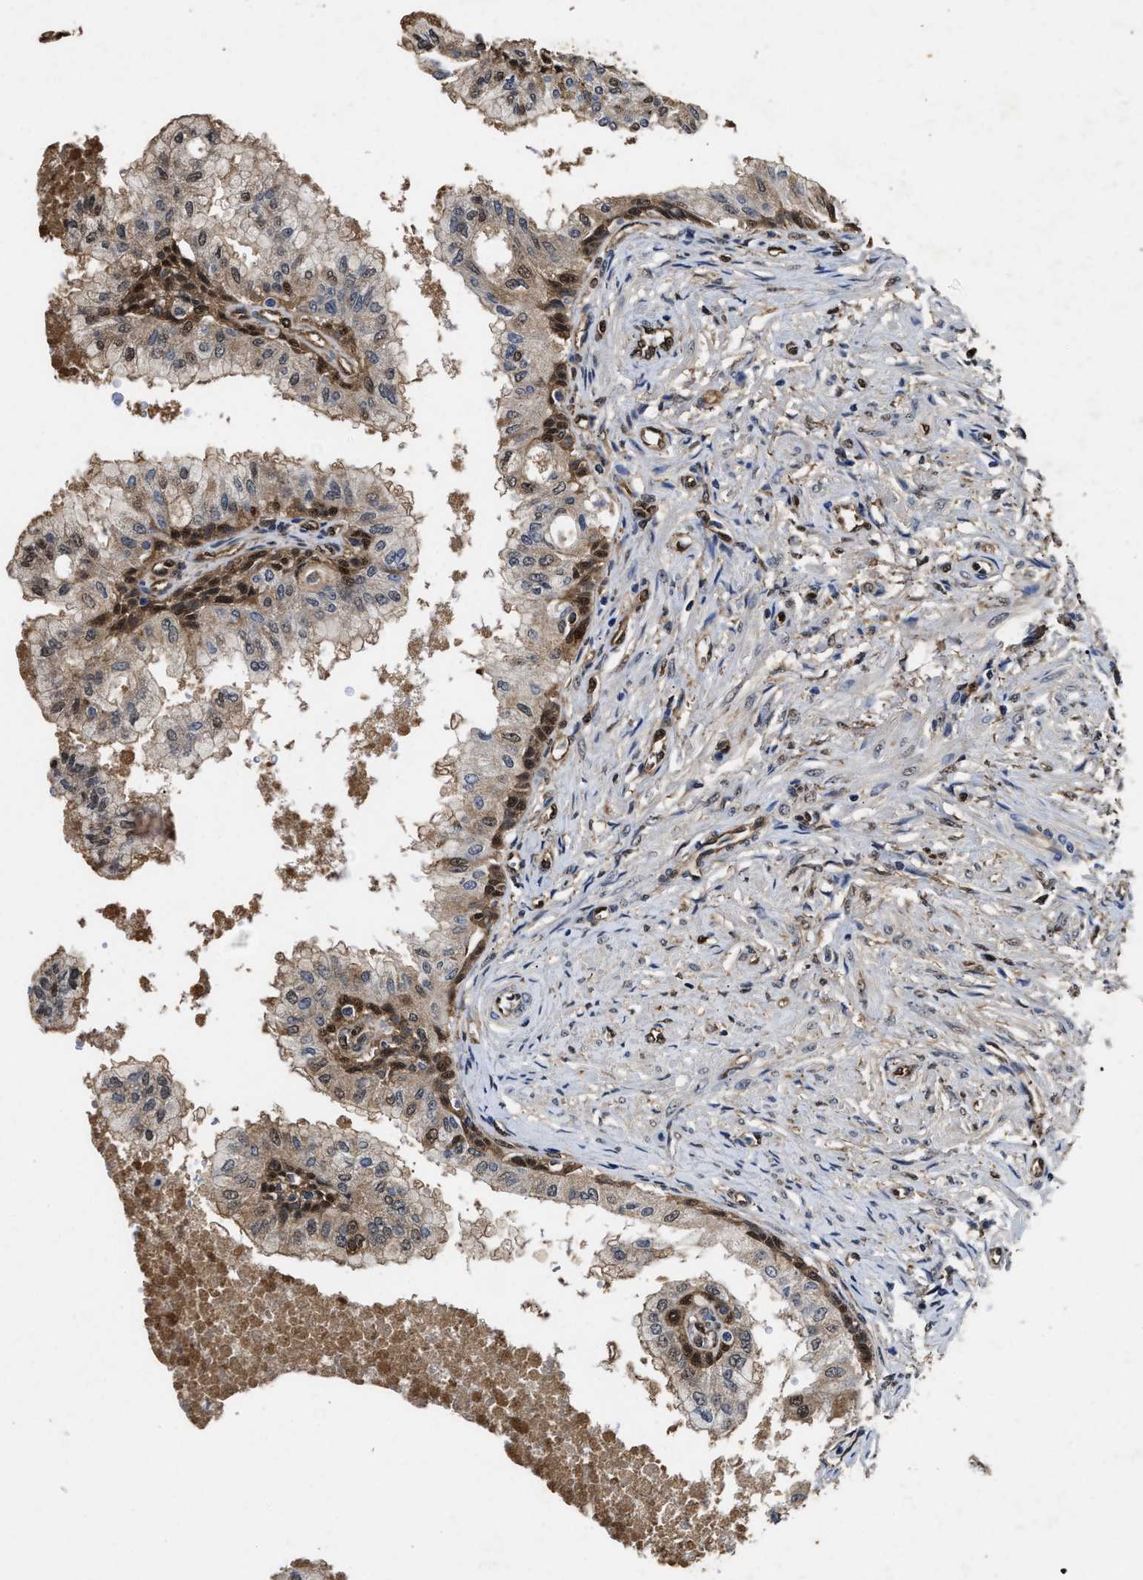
{"staining": {"intensity": "moderate", "quantity": ">75%", "location": "cytoplasmic/membranous,nuclear"}, "tissue": "prostate", "cell_type": "Glandular cells", "image_type": "normal", "snomed": [{"axis": "morphology", "description": "Normal tissue, NOS"}, {"axis": "topography", "description": "Prostate"}, {"axis": "topography", "description": "Seminal veicle"}], "caption": "This photomicrograph shows IHC staining of unremarkable prostate, with medium moderate cytoplasmic/membranous,nuclear staining in approximately >75% of glandular cells.", "gene": "YWHAE", "patient": {"sex": "male", "age": 60}}